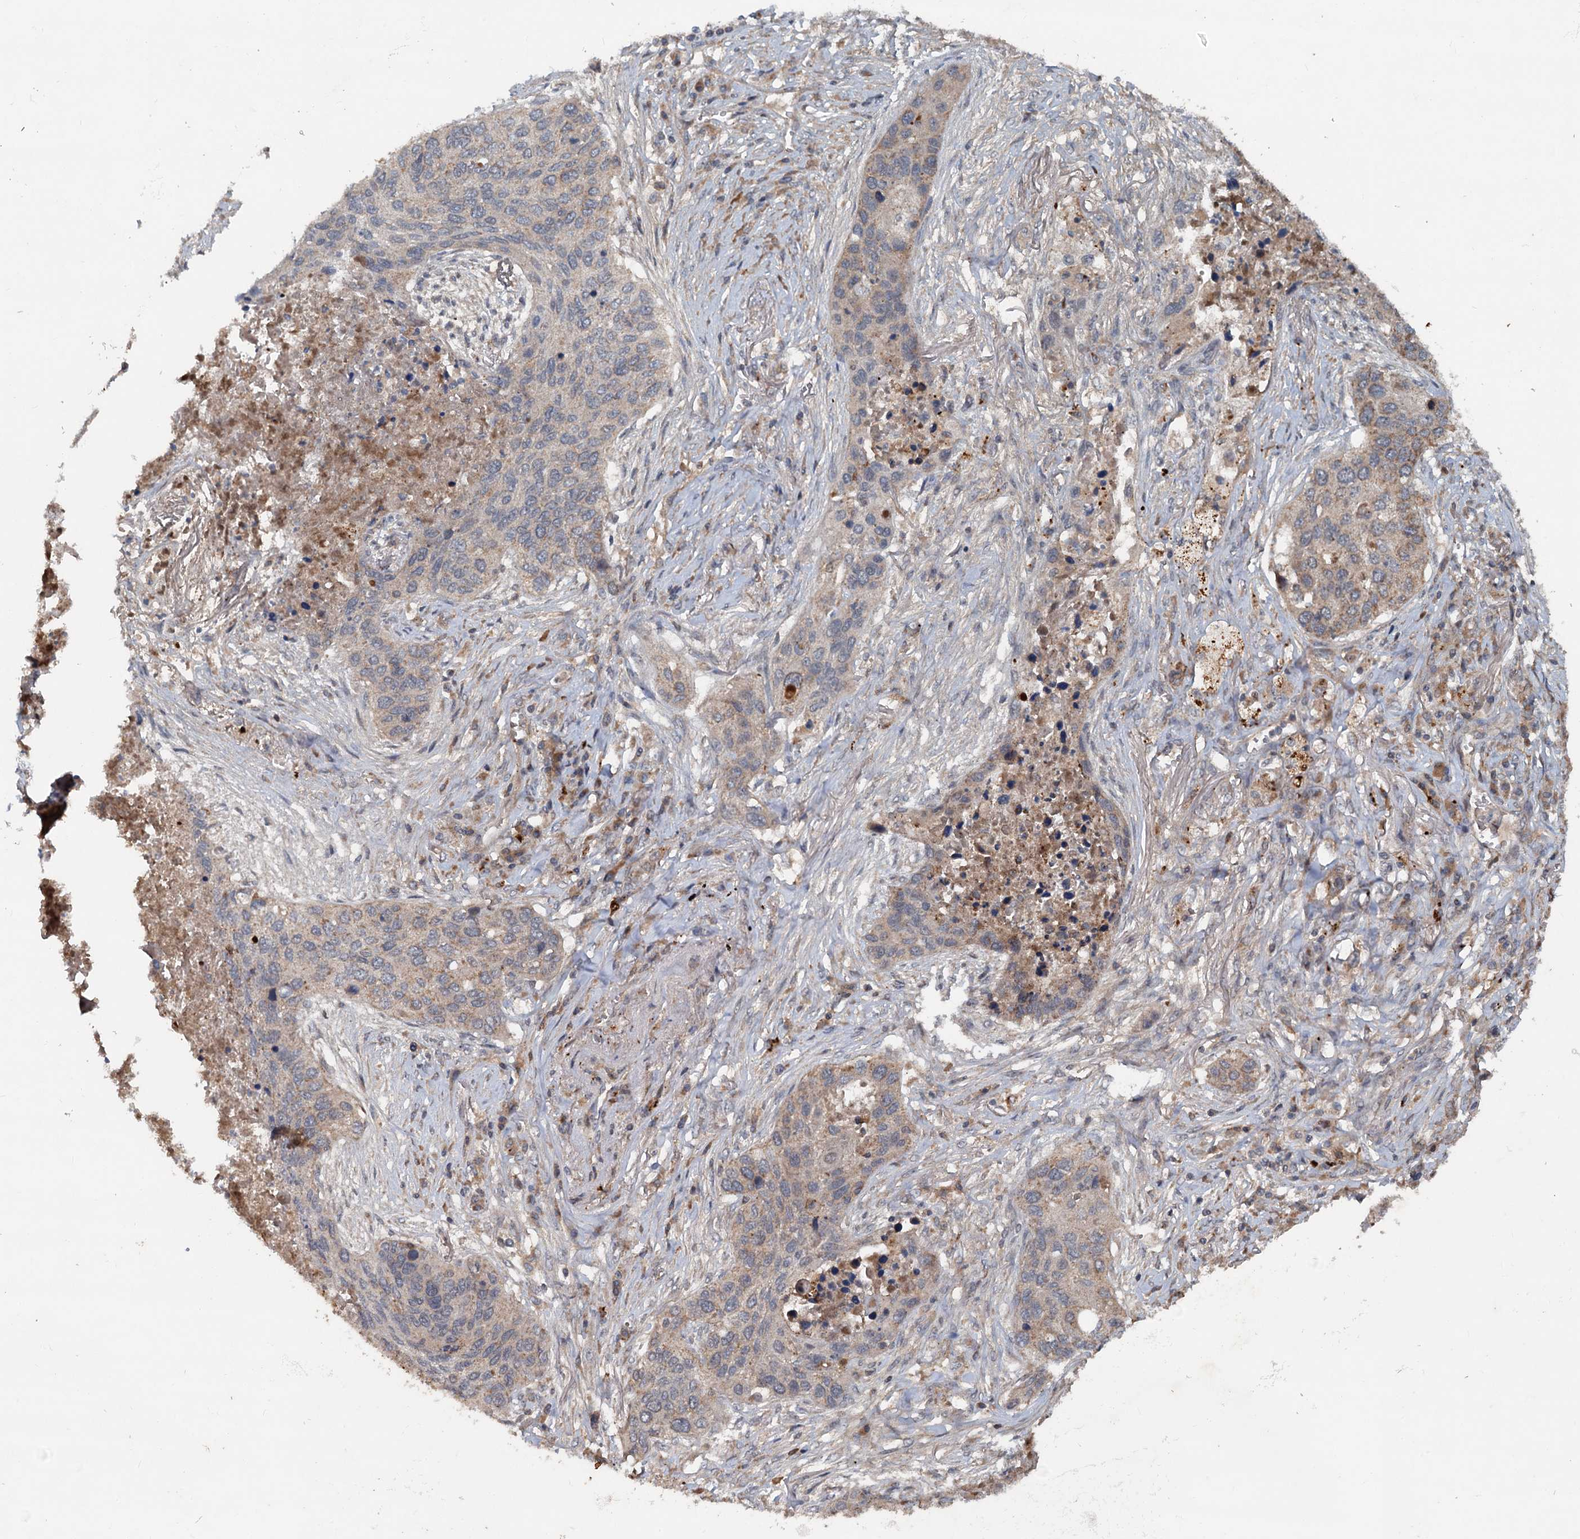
{"staining": {"intensity": "weak", "quantity": "25%-75%", "location": "cytoplasmic/membranous"}, "tissue": "lung cancer", "cell_type": "Tumor cells", "image_type": "cancer", "snomed": [{"axis": "morphology", "description": "Squamous cell carcinoma, NOS"}, {"axis": "topography", "description": "Lung"}], "caption": "Immunohistochemistry (DAB (3,3'-diaminobenzidine)) staining of squamous cell carcinoma (lung) shows weak cytoplasmic/membranous protein staining in approximately 25%-75% of tumor cells. The staining was performed using DAB to visualize the protein expression in brown, while the nuclei were stained in blue with hematoxylin (Magnification: 20x).", "gene": "N4BP2L2", "patient": {"sex": "female", "age": 63}}